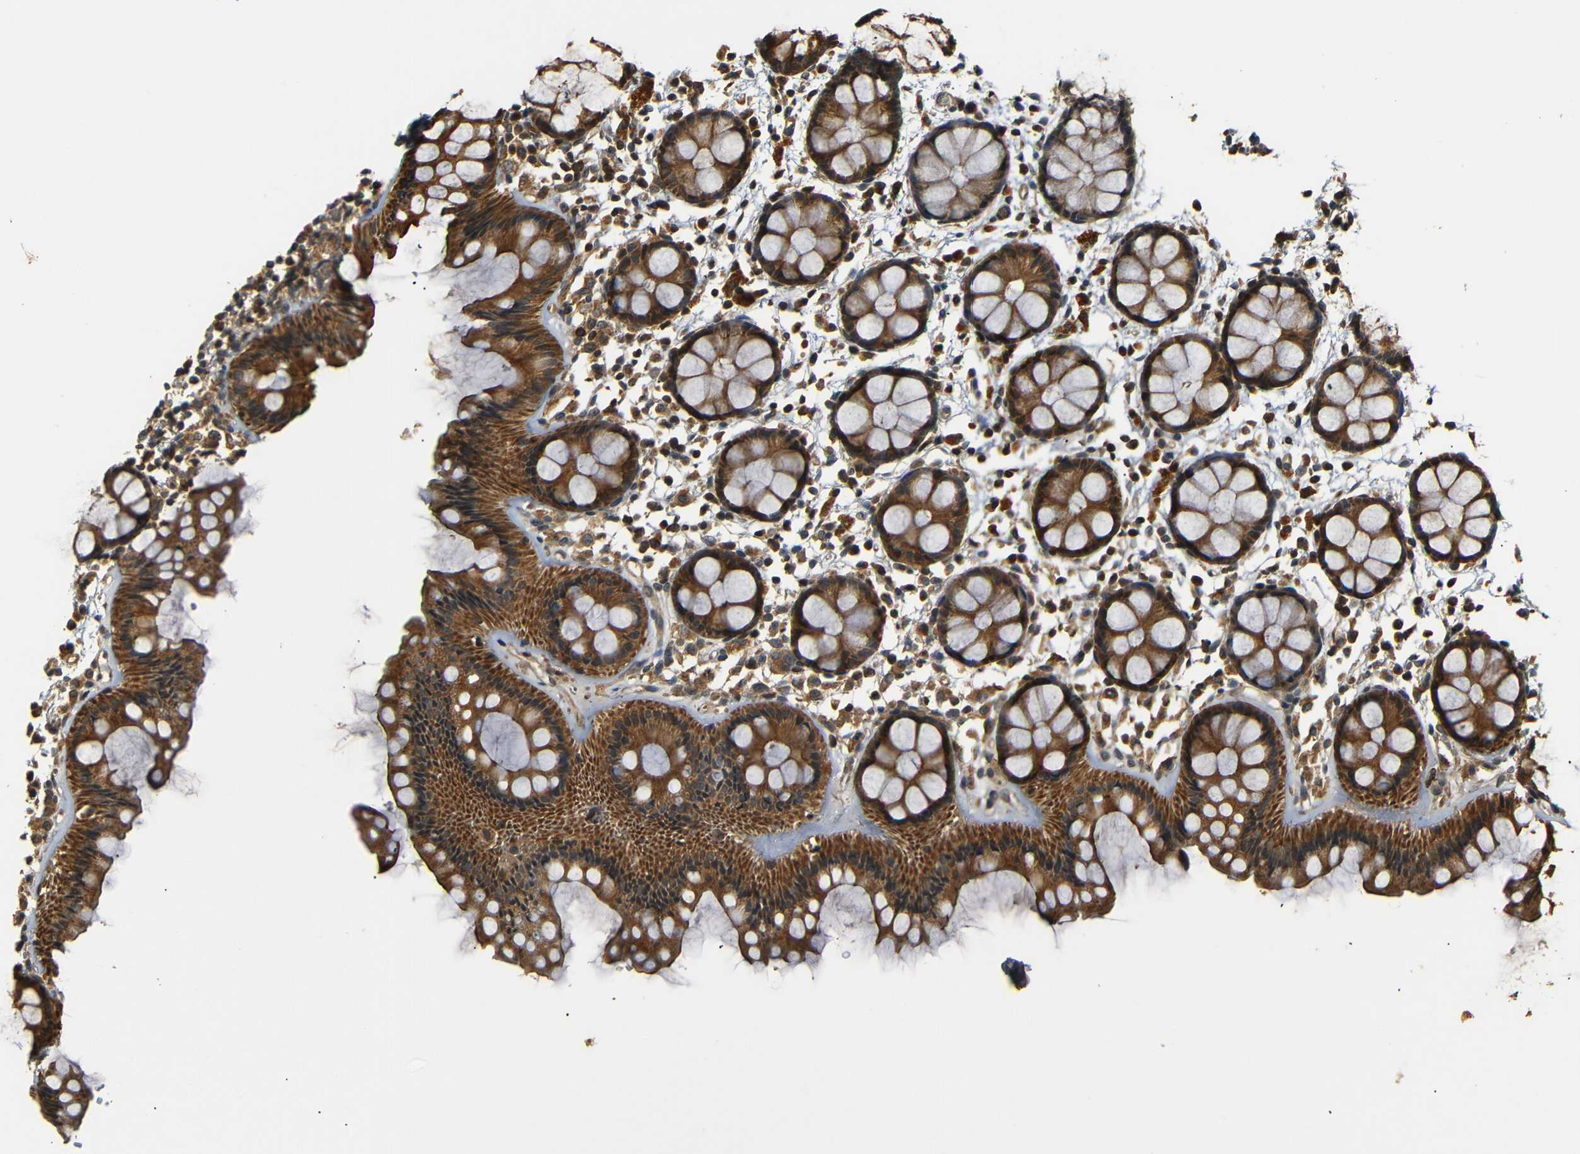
{"staining": {"intensity": "moderate", "quantity": ">75%", "location": "cytoplasmic/membranous"}, "tissue": "rectum", "cell_type": "Glandular cells", "image_type": "normal", "snomed": [{"axis": "morphology", "description": "Normal tissue, NOS"}, {"axis": "topography", "description": "Rectum"}], "caption": "IHC photomicrograph of unremarkable human rectum stained for a protein (brown), which exhibits medium levels of moderate cytoplasmic/membranous positivity in about >75% of glandular cells.", "gene": "TANK", "patient": {"sex": "female", "age": 66}}